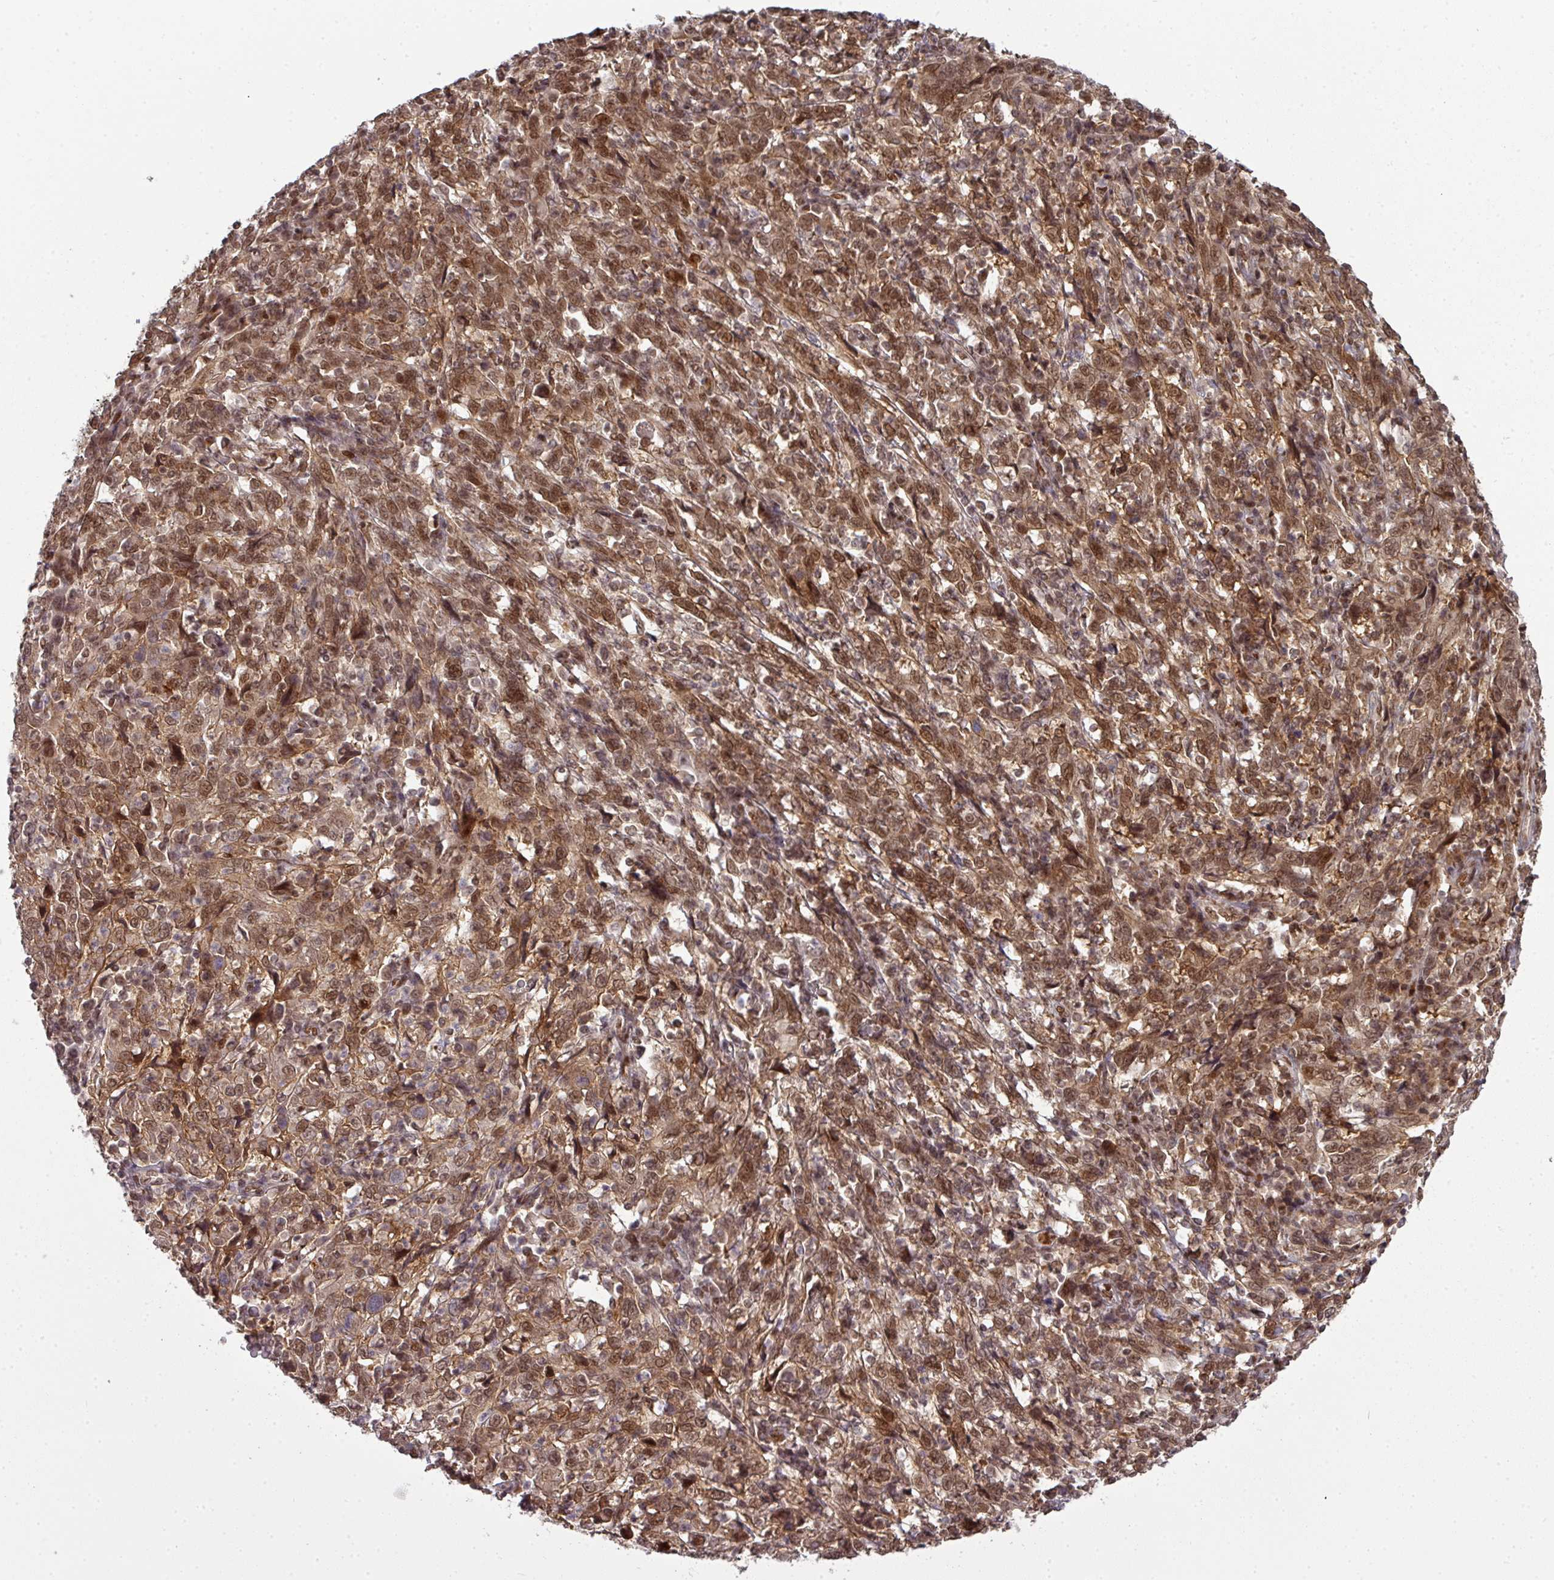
{"staining": {"intensity": "strong", "quantity": "25%-75%", "location": "cytoplasmic/membranous,nuclear"}, "tissue": "cervical cancer", "cell_type": "Tumor cells", "image_type": "cancer", "snomed": [{"axis": "morphology", "description": "Squamous cell carcinoma, NOS"}, {"axis": "topography", "description": "Cervix"}], "caption": "Cervical squamous cell carcinoma stained with a protein marker exhibits strong staining in tumor cells.", "gene": "CIC", "patient": {"sex": "female", "age": 46}}